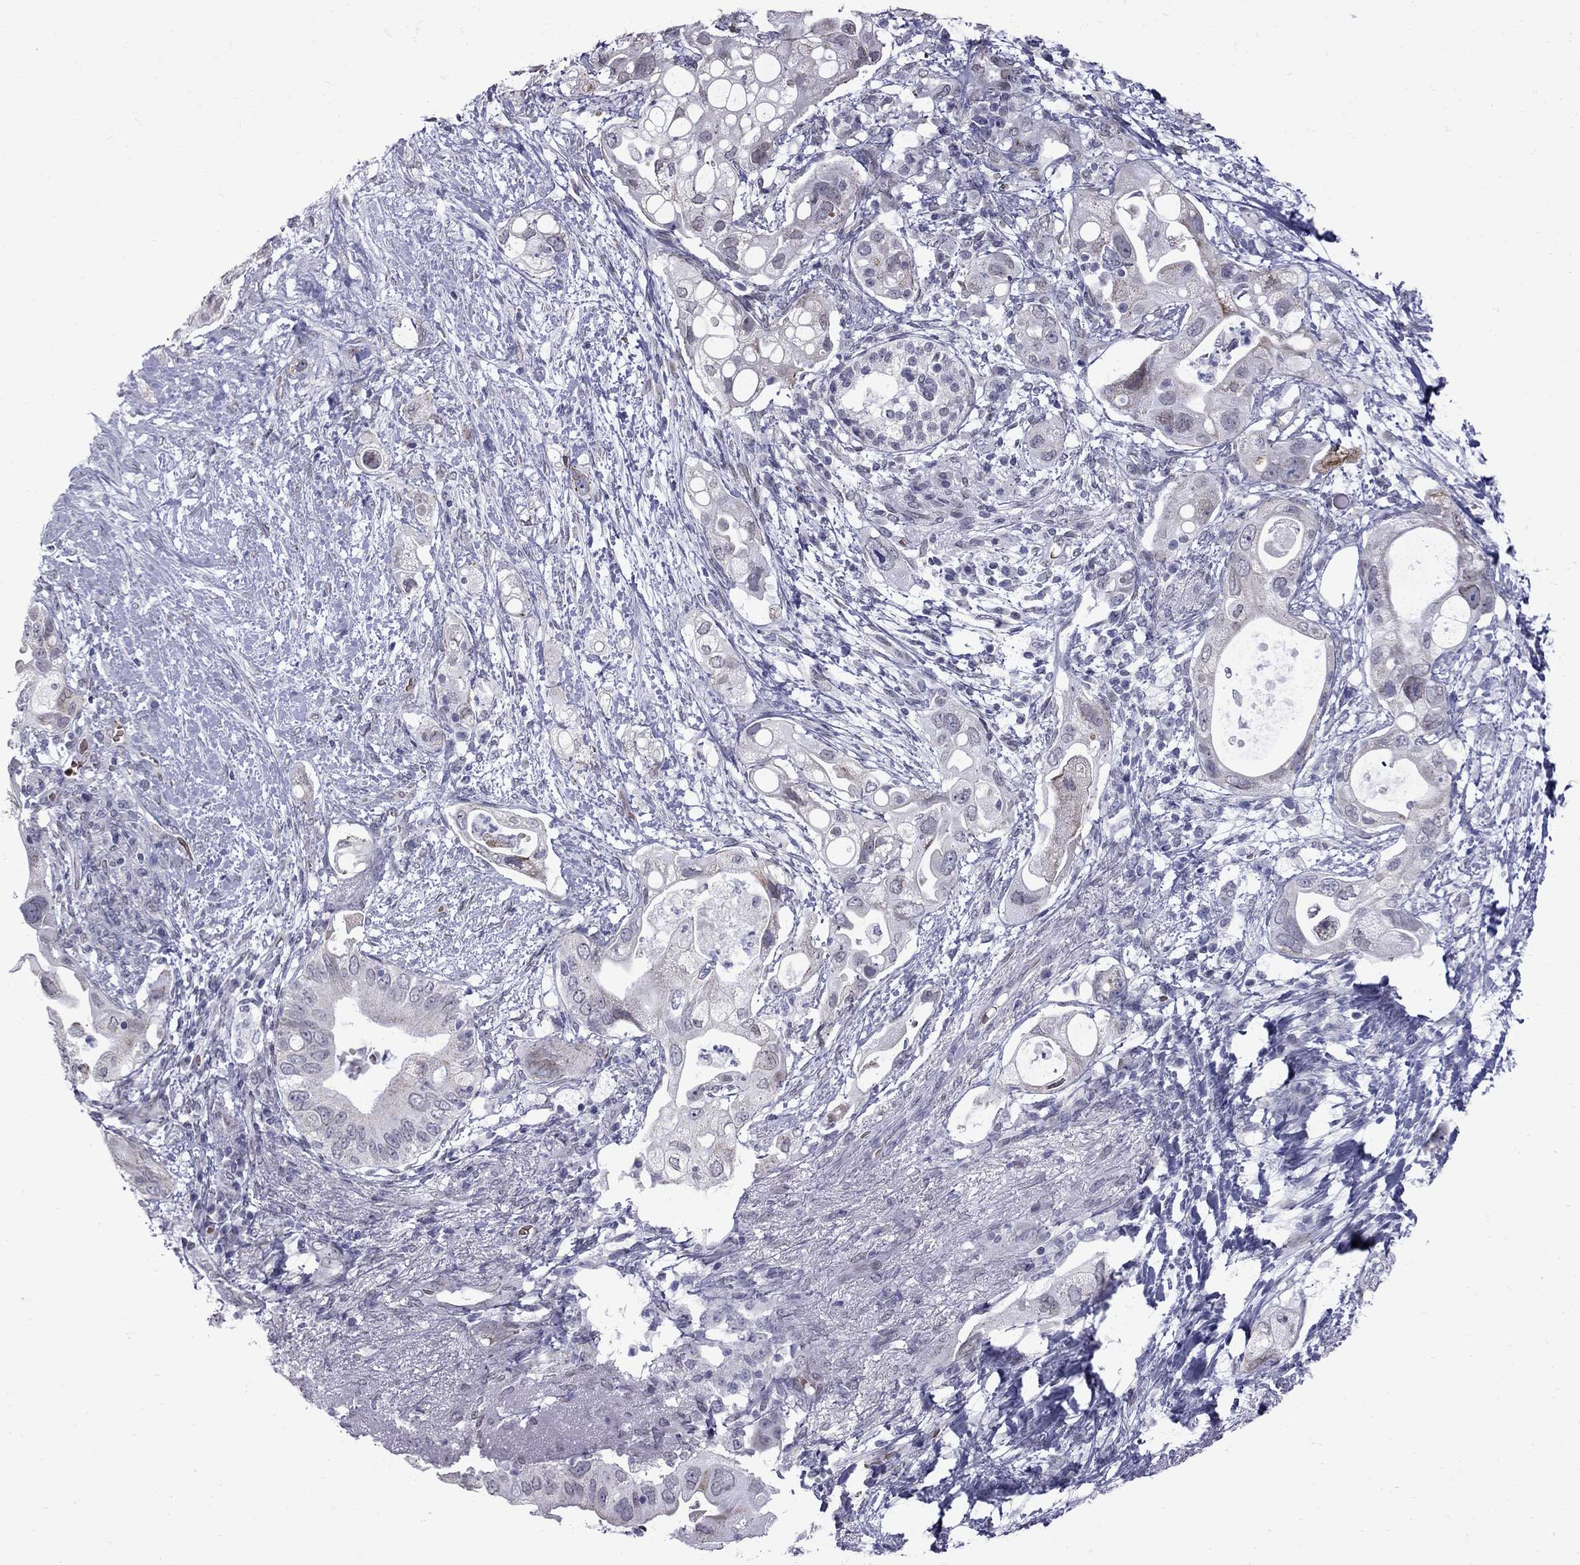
{"staining": {"intensity": "weak", "quantity": "<25%", "location": "cytoplasmic/membranous"}, "tissue": "pancreatic cancer", "cell_type": "Tumor cells", "image_type": "cancer", "snomed": [{"axis": "morphology", "description": "Adenocarcinoma, NOS"}, {"axis": "topography", "description": "Pancreas"}], "caption": "This image is of adenocarcinoma (pancreatic) stained with immunohistochemistry (IHC) to label a protein in brown with the nuclei are counter-stained blue. There is no positivity in tumor cells.", "gene": "CLTCL1", "patient": {"sex": "female", "age": 72}}